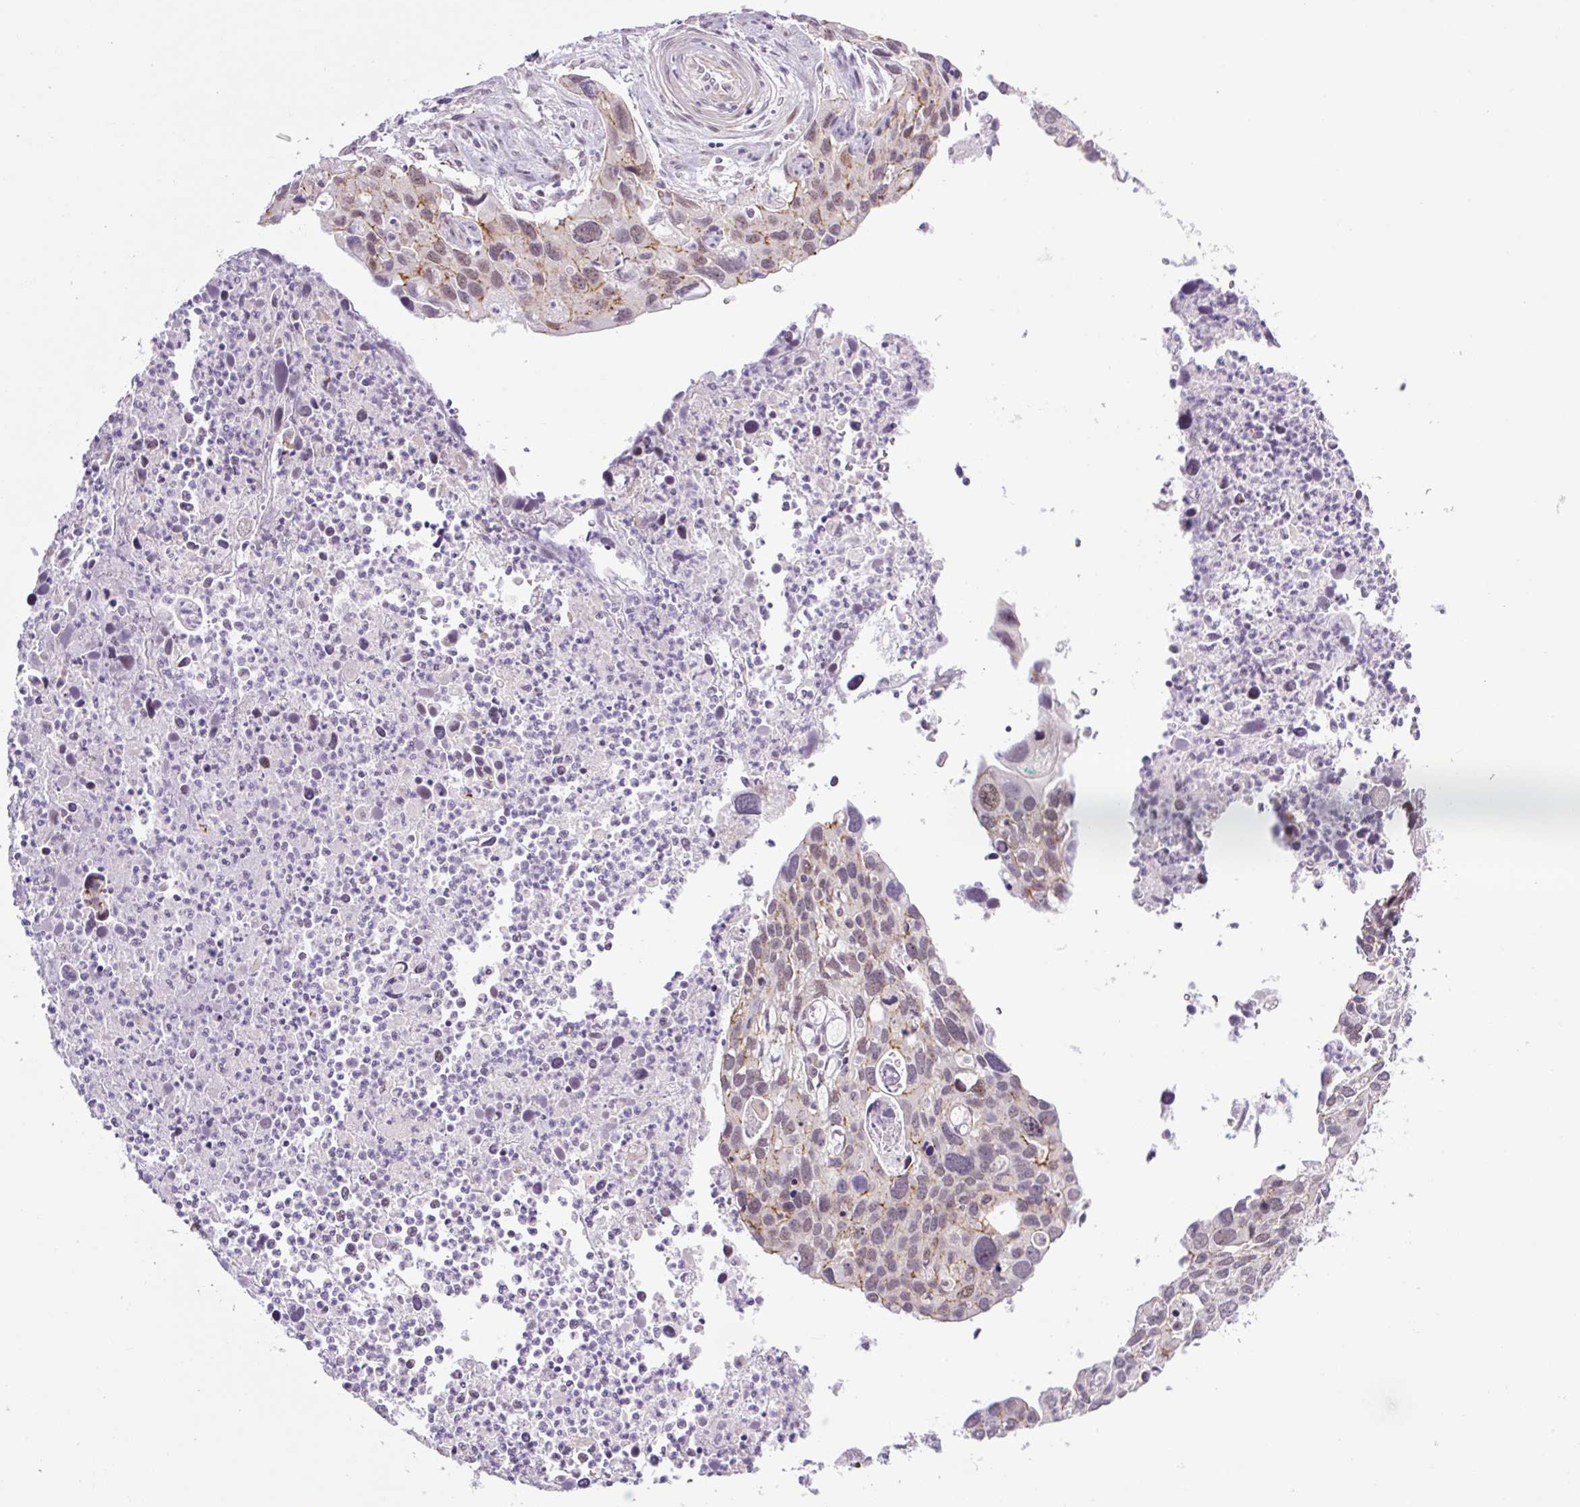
{"staining": {"intensity": "moderate", "quantity": "25%-75%", "location": "cytoplasmic/membranous,nuclear"}, "tissue": "cervical cancer", "cell_type": "Tumor cells", "image_type": "cancer", "snomed": [{"axis": "morphology", "description": "Squamous cell carcinoma, NOS"}, {"axis": "topography", "description": "Cervix"}], "caption": "Brown immunohistochemical staining in cervical cancer demonstrates moderate cytoplasmic/membranous and nuclear staining in approximately 25%-75% of tumor cells.", "gene": "ICE1", "patient": {"sex": "female", "age": 55}}